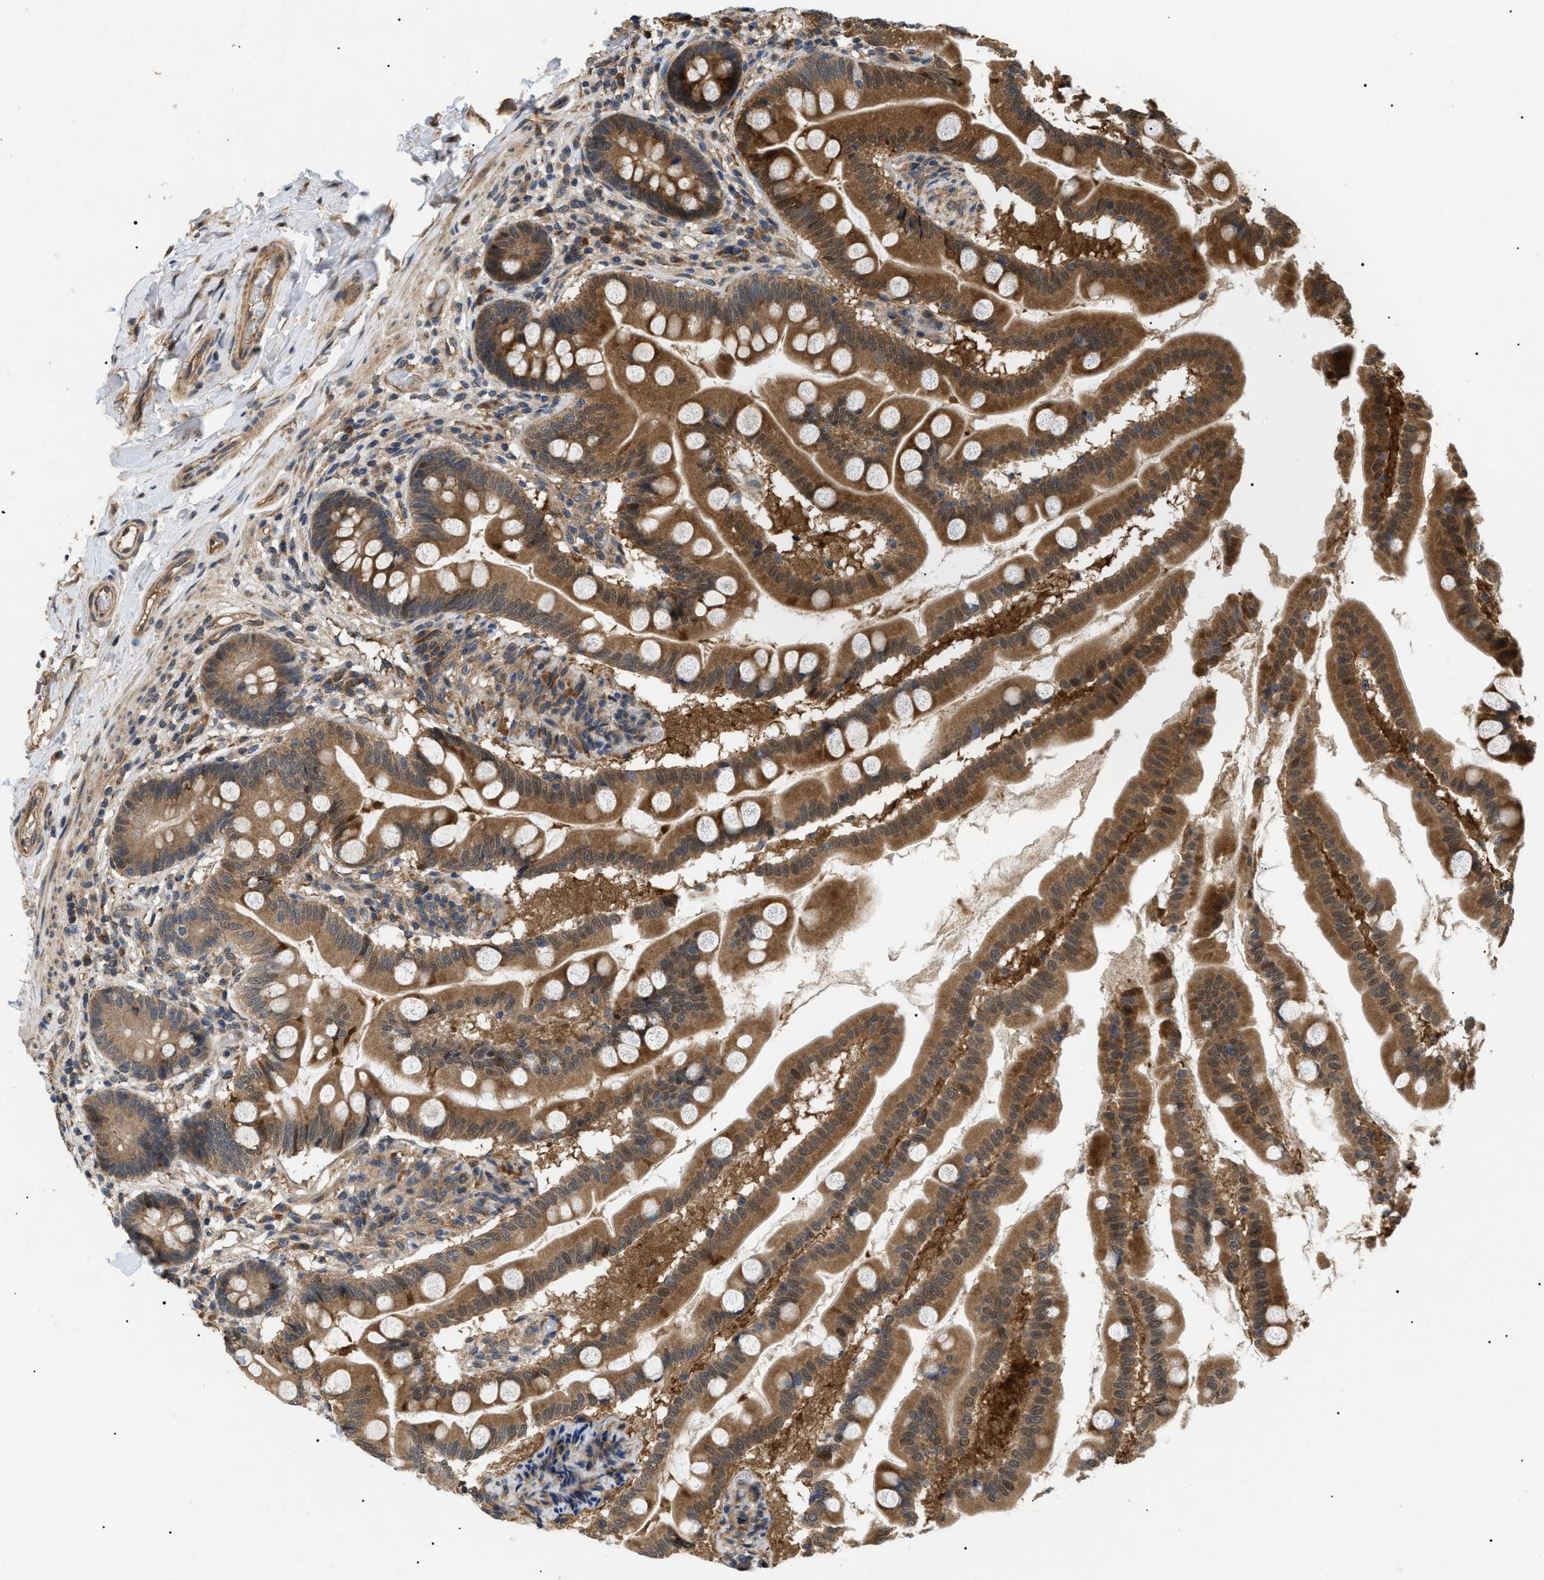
{"staining": {"intensity": "strong", "quantity": ">75%", "location": "cytoplasmic/membranous,nuclear"}, "tissue": "small intestine", "cell_type": "Glandular cells", "image_type": "normal", "snomed": [{"axis": "morphology", "description": "Normal tissue, NOS"}, {"axis": "topography", "description": "Small intestine"}], "caption": "Approximately >75% of glandular cells in benign human small intestine display strong cytoplasmic/membranous,nuclear protein staining as visualized by brown immunohistochemical staining.", "gene": "ASTL", "patient": {"sex": "female", "age": 56}}